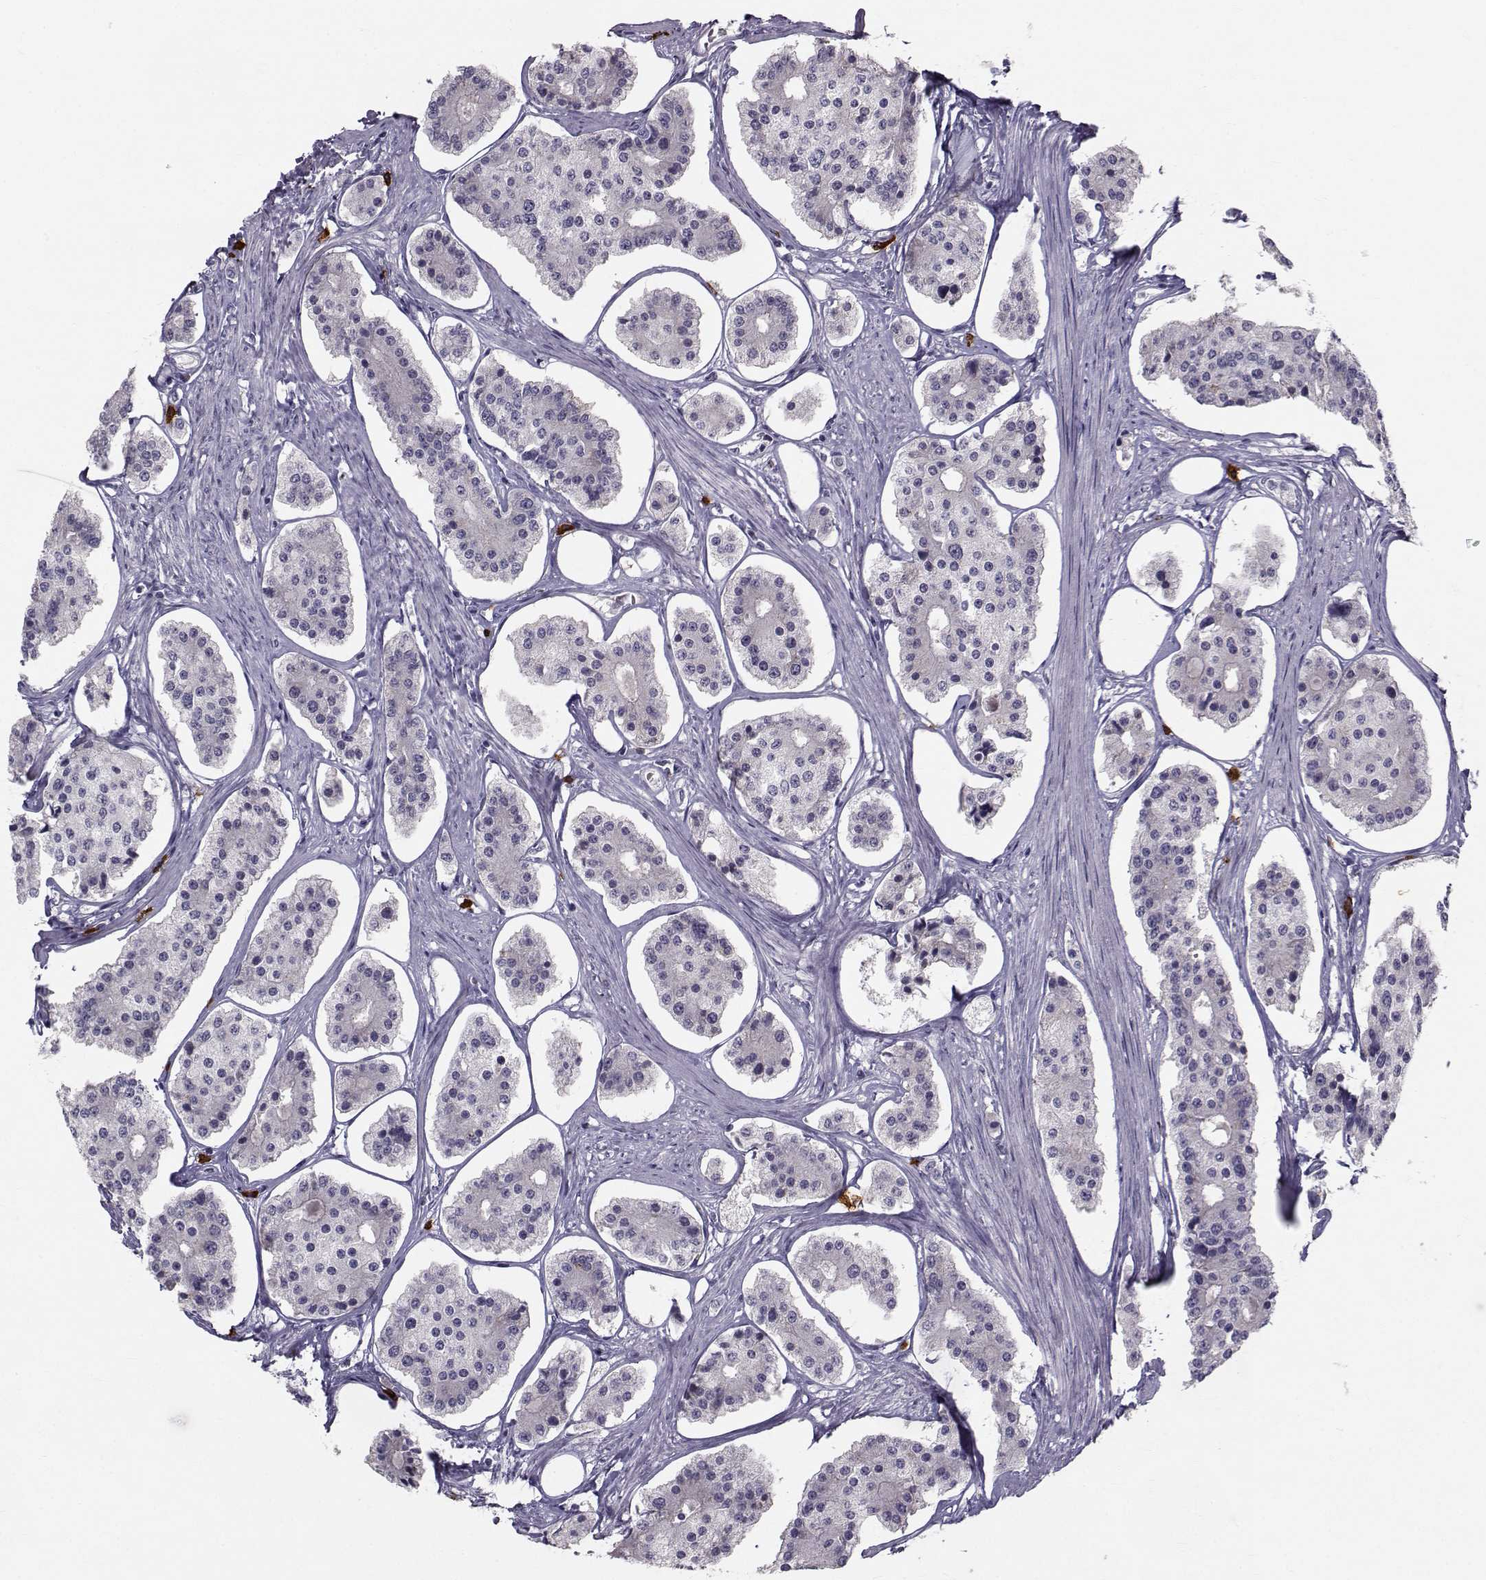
{"staining": {"intensity": "negative", "quantity": "none", "location": "none"}, "tissue": "carcinoid", "cell_type": "Tumor cells", "image_type": "cancer", "snomed": [{"axis": "morphology", "description": "Carcinoid, malignant, NOS"}, {"axis": "topography", "description": "Small intestine"}], "caption": "The image displays no staining of tumor cells in malignant carcinoid.", "gene": "LRP8", "patient": {"sex": "female", "age": 65}}